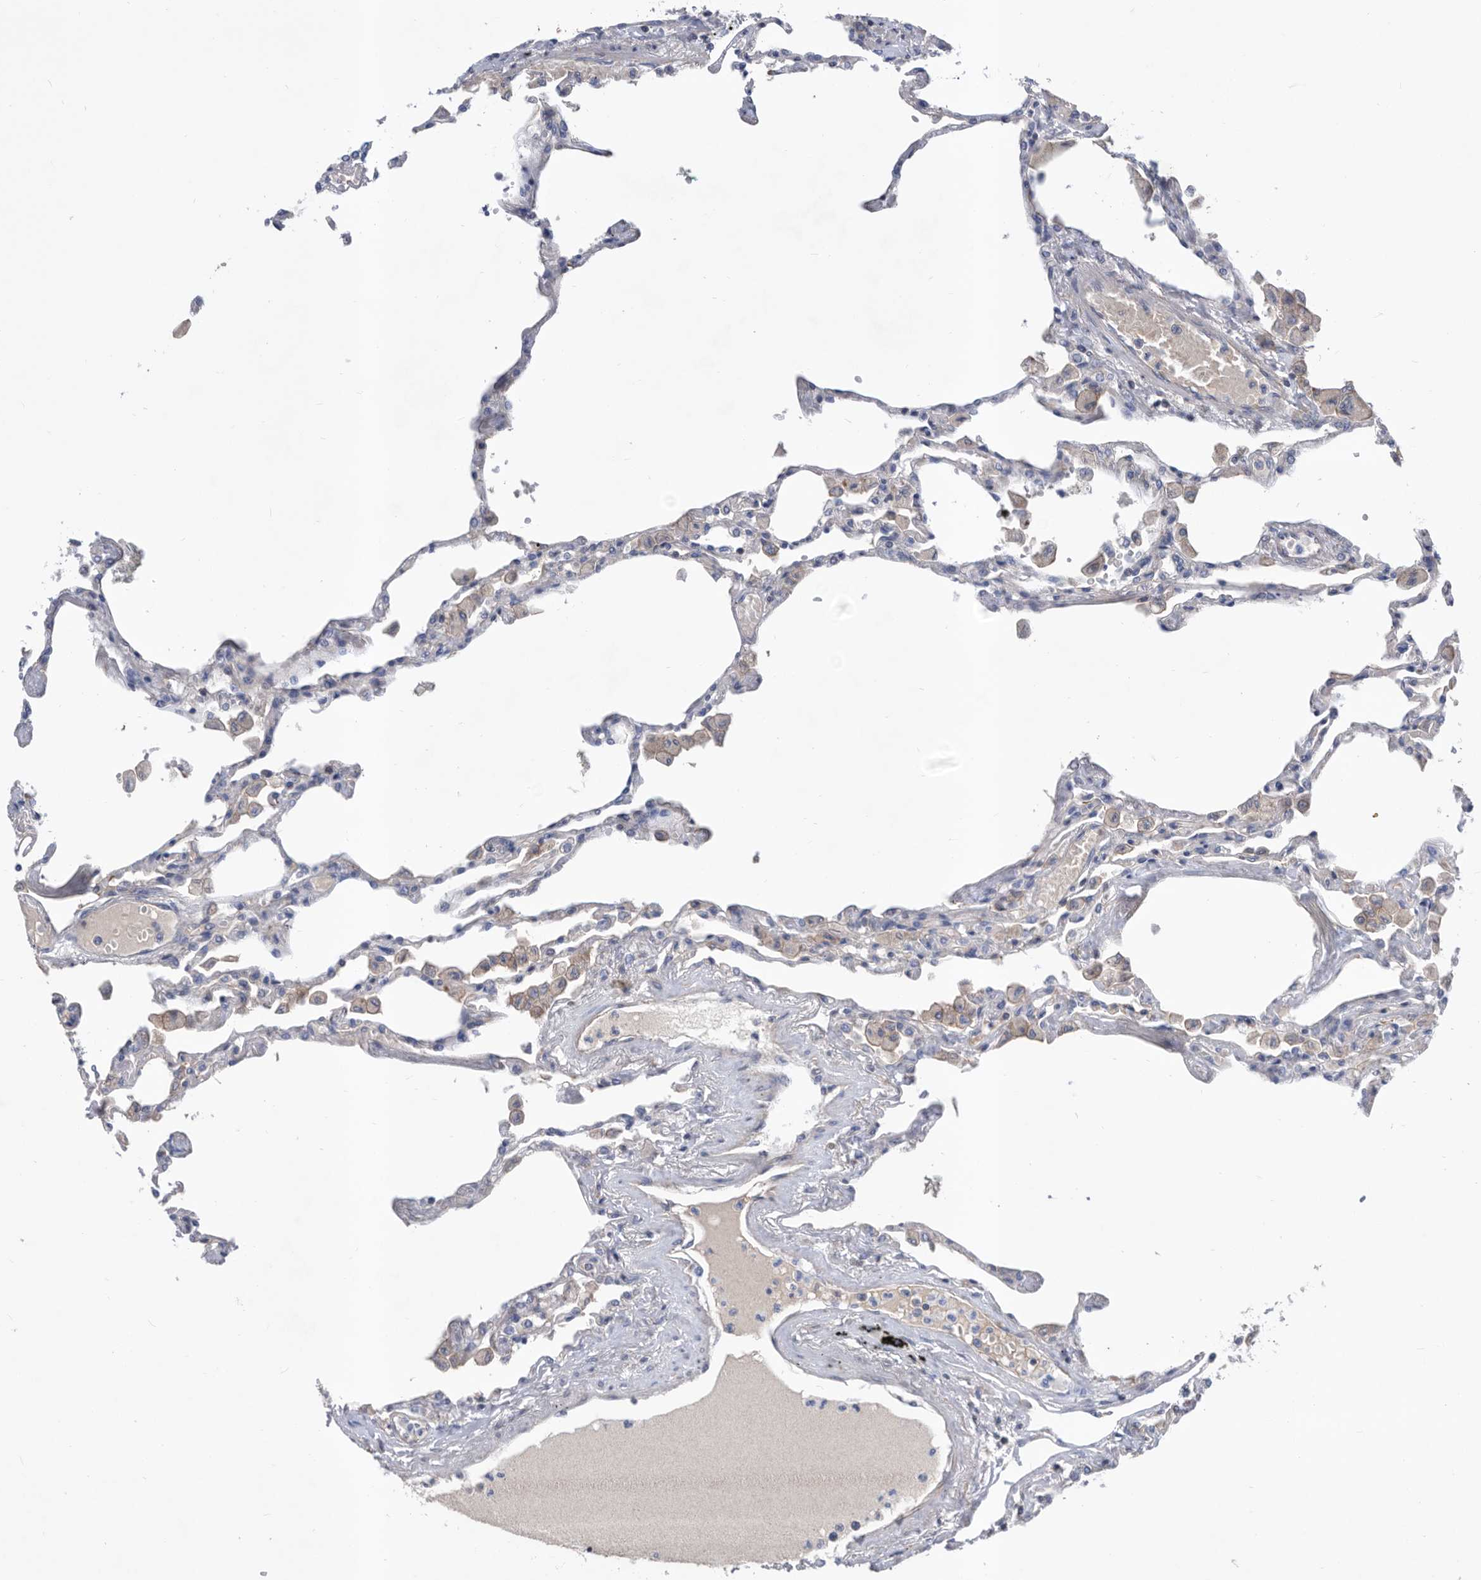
{"staining": {"intensity": "negative", "quantity": "none", "location": "none"}, "tissue": "lung", "cell_type": "Alveolar cells", "image_type": "normal", "snomed": [{"axis": "morphology", "description": "Normal tissue, NOS"}, {"axis": "topography", "description": "Bronchus"}, {"axis": "topography", "description": "Lung"}], "caption": "High magnification brightfield microscopy of unremarkable lung stained with DAB (brown) and counterstained with hematoxylin (blue): alveolar cells show no significant staining. The staining is performed using DAB (3,3'-diaminobenzidine) brown chromogen with nuclei counter-stained in using hematoxylin.", "gene": "ATP13A3", "patient": {"sex": "female", "age": 49}}